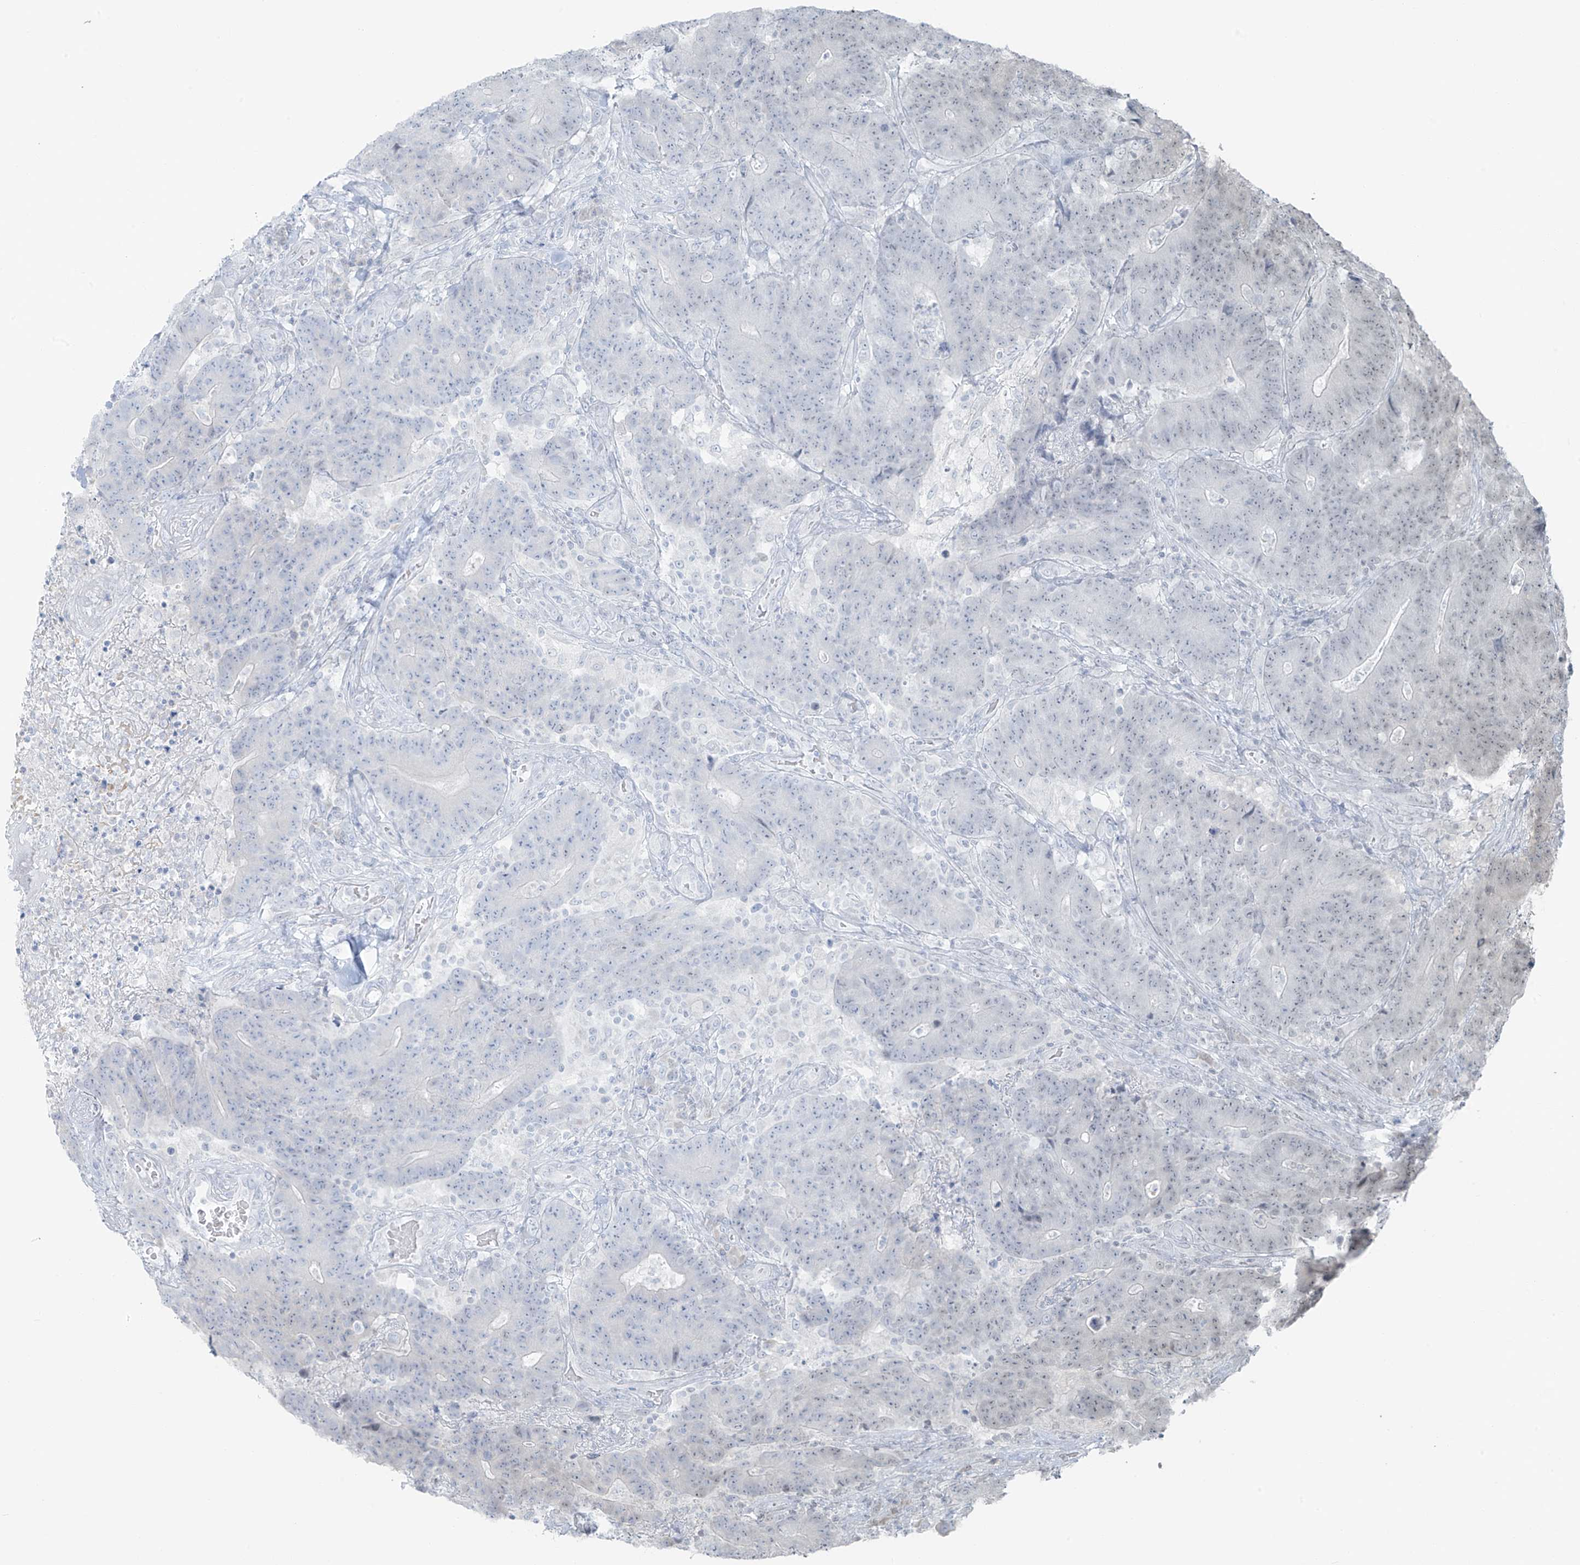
{"staining": {"intensity": "negative", "quantity": "none", "location": "none"}, "tissue": "colorectal cancer", "cell_type": "Tumor cells", "image_type": "cancer", "snomed": [{"axis": "morphology", "description": "Normal tissue, NOS"}, {"axis": "morphology", "description": "Adenocarcinoma, NOS"}, {"axis": "topography", "description": "Colon"}], "caption": "DAB immunohistochemical staining of human colorectal cancer (adenocarcinoma) demonstrates no significant staining in tumor cells.", "gene": "TTC22", "patient": {"sex": "female", "age": 75}}